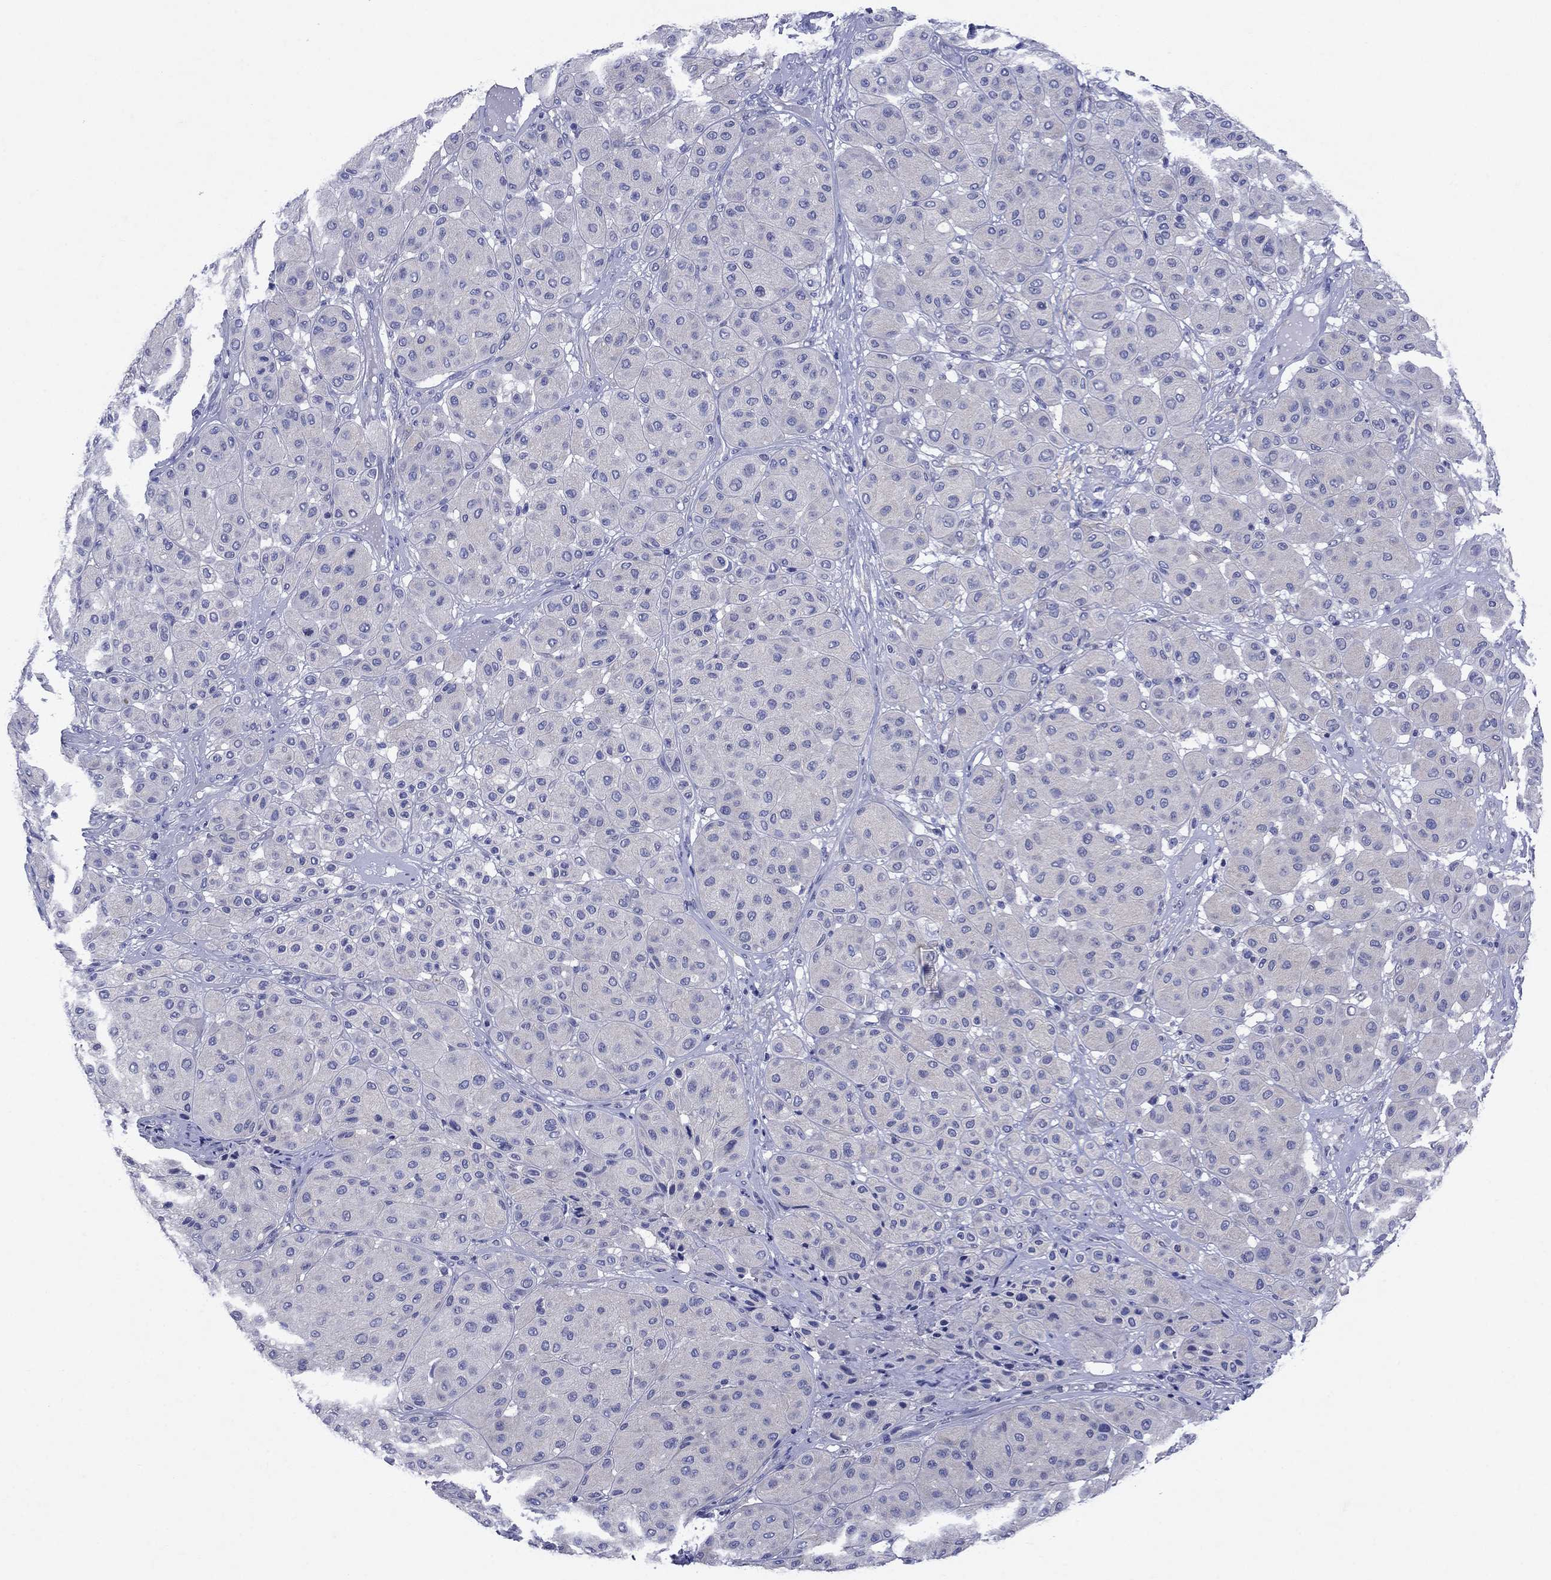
{"staining": {"intensity": "negative", "quantity": "none", "location": "none"}, "tissue": "melanoma", "cell_type": "Tumor cells", "image_type": "cancer", "snomed": [{"axis": "morphology", "description": "Malignant melanoma, Metastatic site"}, {"axis": "topography", "description": "Smooth muscle"}], "caption": "Melanoma stained for a protein using immunohistochemistry (IHC) exhibits no expression tumor cells.", "gene": "SULT2B1", "patient": {"sex": "male", "age": 41}}